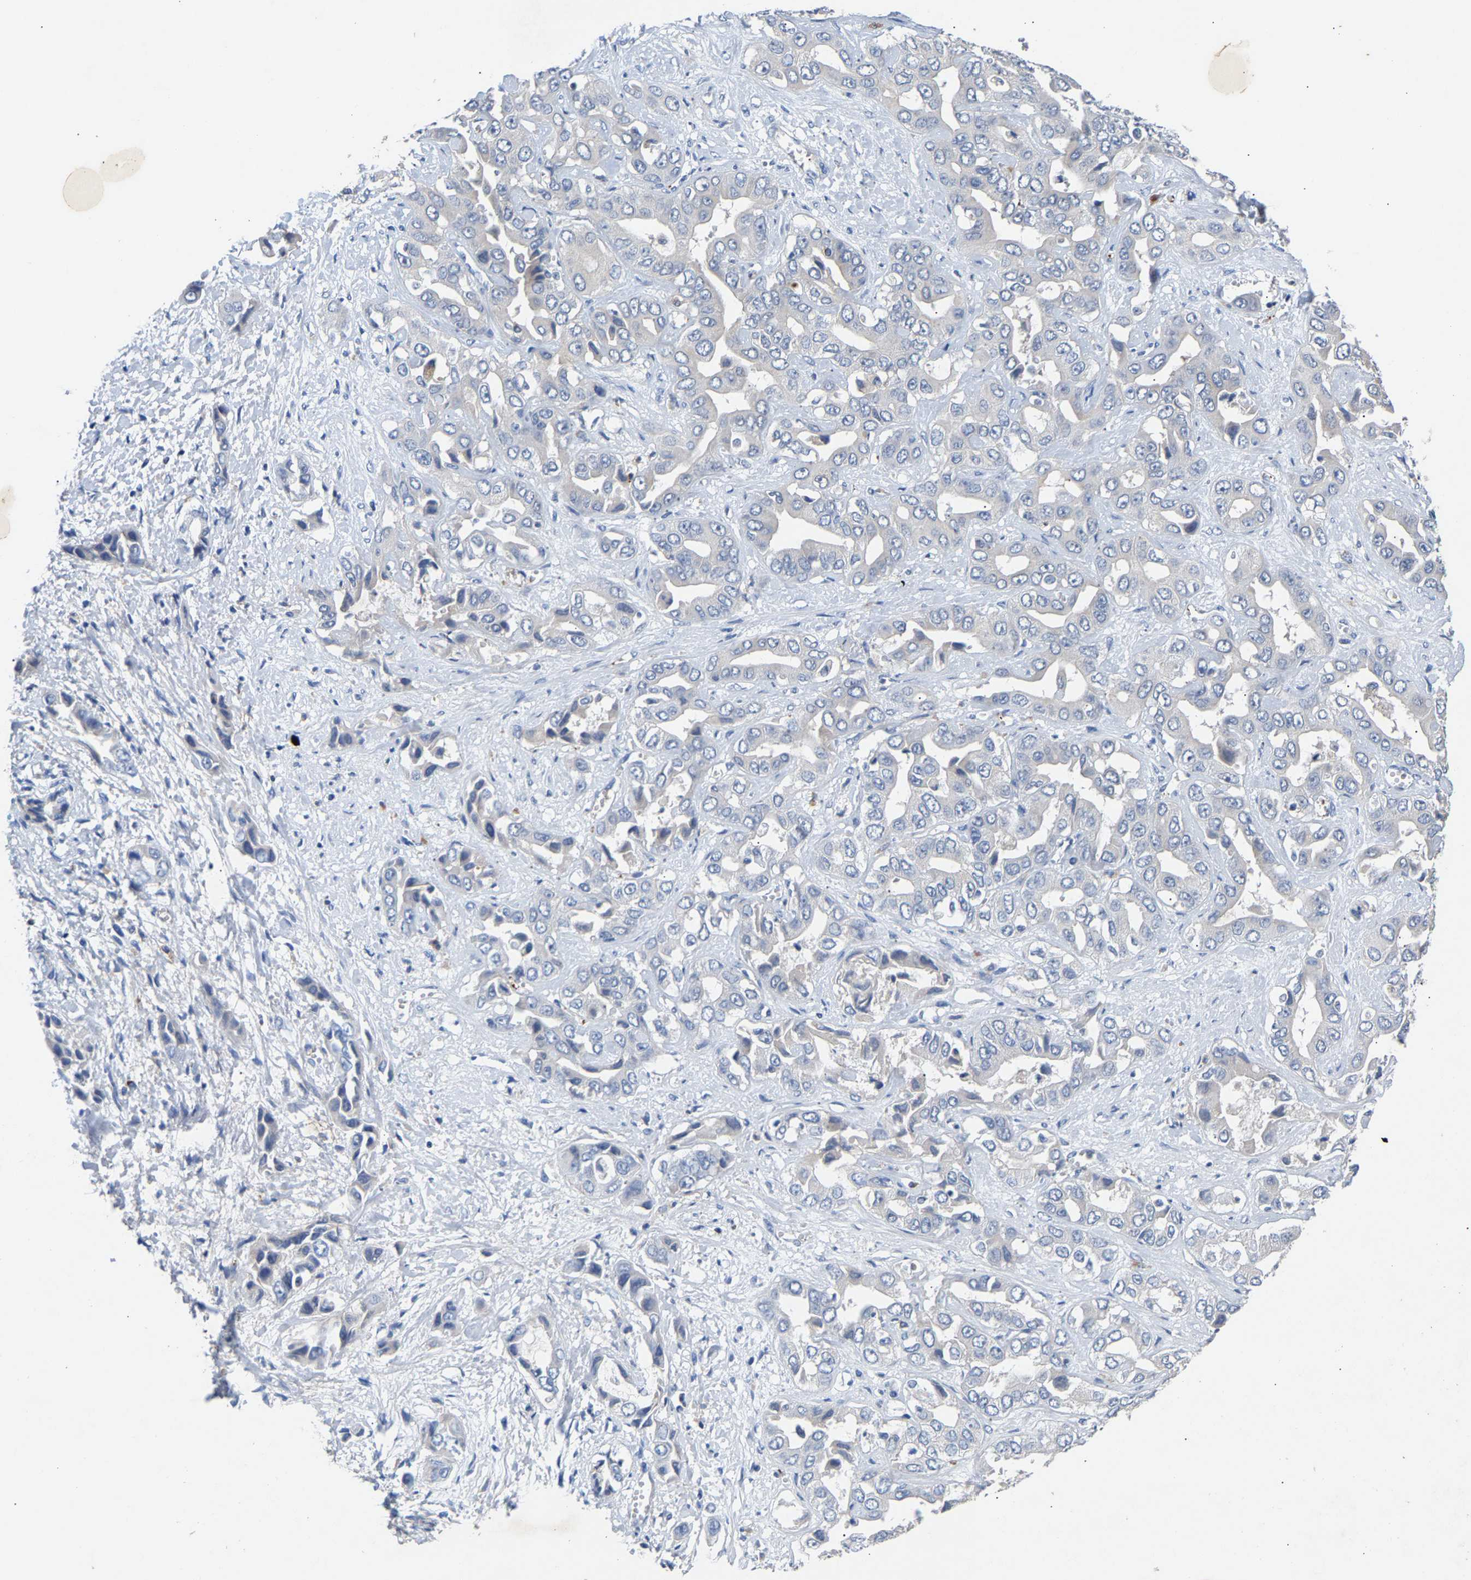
{"staining": {"intensity": "negative", "quantity": "none", "location": "none"}, "tissue": "liver cancer", "cell_type": "Tumor cells", "image_type": "cancer", "snomed": [{"axis": "morphology", "description": "Cholangiocarcinoma"}, {"axis": "topography", "description": "Liver"}], "caption": "Cholangiocarcinoma (liver) was stained to show a protein in brown. There is no significant staining in tumor cells. Brightfield microscopy of IHC stained with DAB (brown) and hematoxylin (blue), captured at high magnification.", "gene": "CCDC171", "patient": {"sex": "female", "age": 52}}